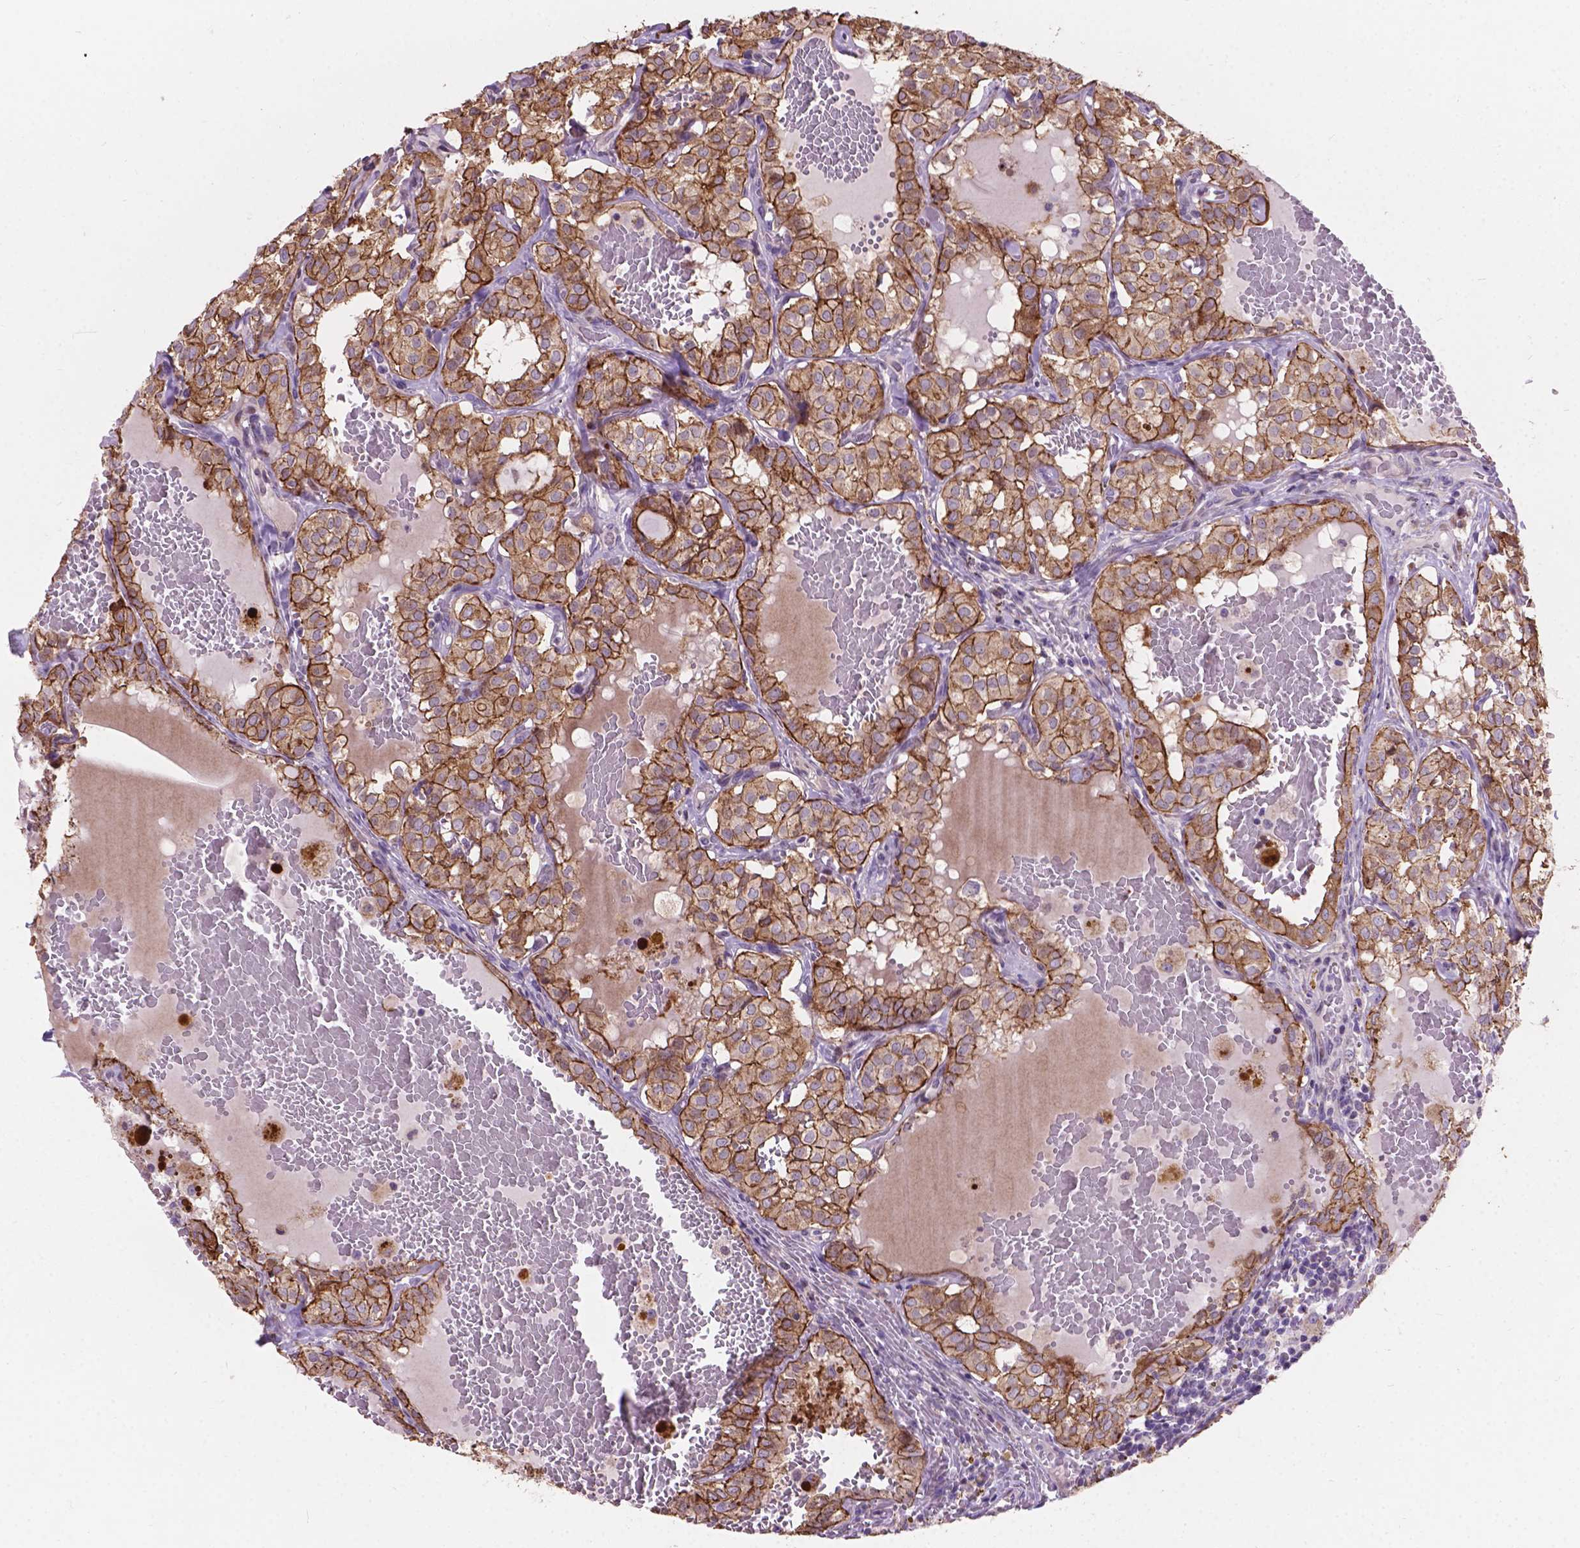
{"staining": {"intensity": "moderate", "quantity": "25%-75%", "location": "cytoplasmic/membranous"}, "tissue": "thyroid cancer", "cell_type": "Tumor cells", "image_type": "cancer", "snomed": [{"axis": "morphology", "description": "Papillary adenocarcinoma, NOS"}, {"axis": "topography", "description": "Thyroid gland"}], "caption": "Protein staining of papillary adenocarcinoma (thyroid) tissue displays moderate cytoplasmic/membranous staining in about 25%-75% of tumor cells.", "gene": "MYH14", "patient": {"sex": "male", "age": 20}}